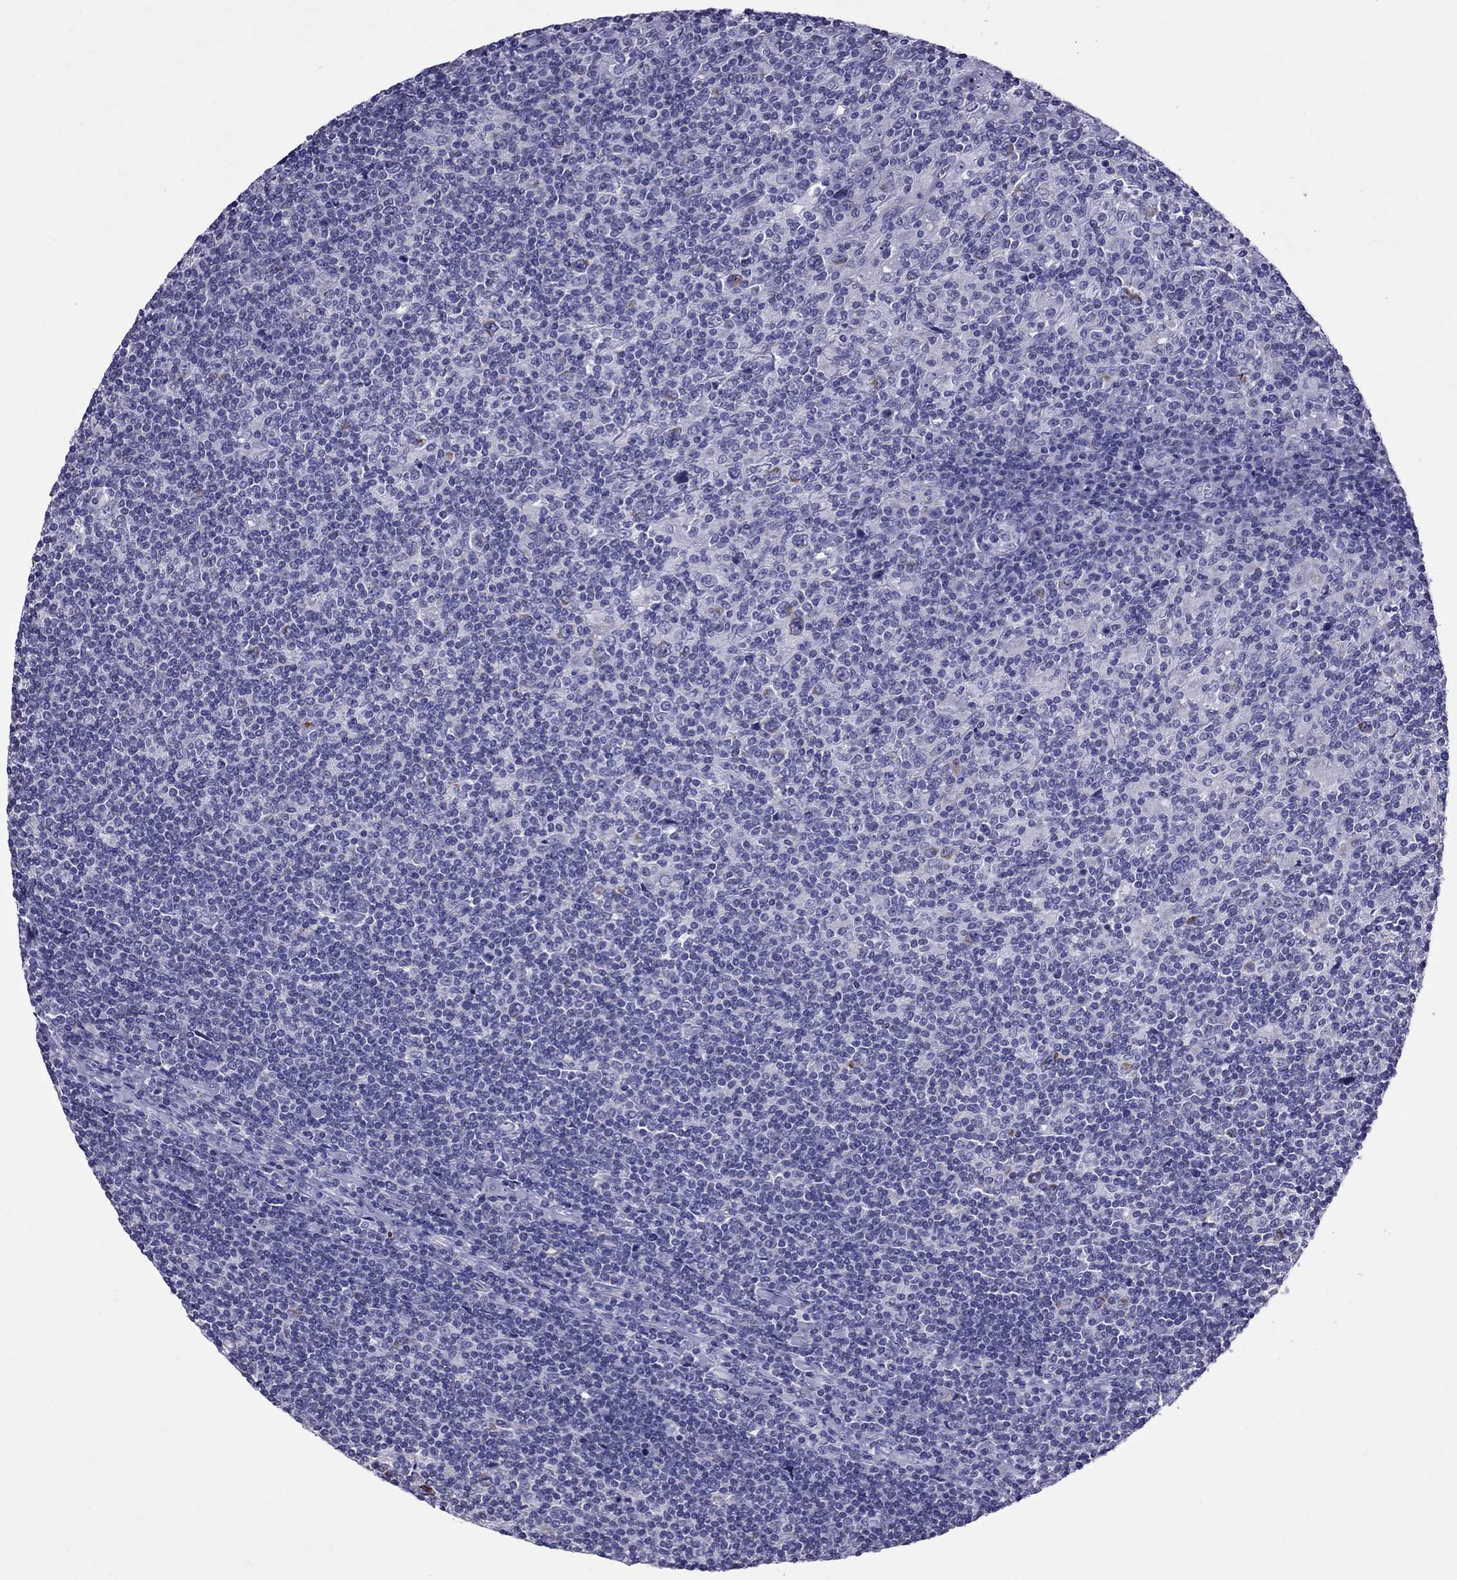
{"staining": {"intensity": "negative", "quantity": "none", "location": "none"}, "tissue": "lymphoma", "cell_type": "Tumor cells", "image_type": "cancer", "snomed": [{"axis": "morphology", "description": "Hodgkin's disease, NOS"}, {"axis": "topography", "description": "Lymph node"}], "caption": "Hodgkin's disease stained for a protein using IHC demonstrates no staining tumor cells.", "gene": "TTLL13", "patient": {"sex": "male", "age": 40}}